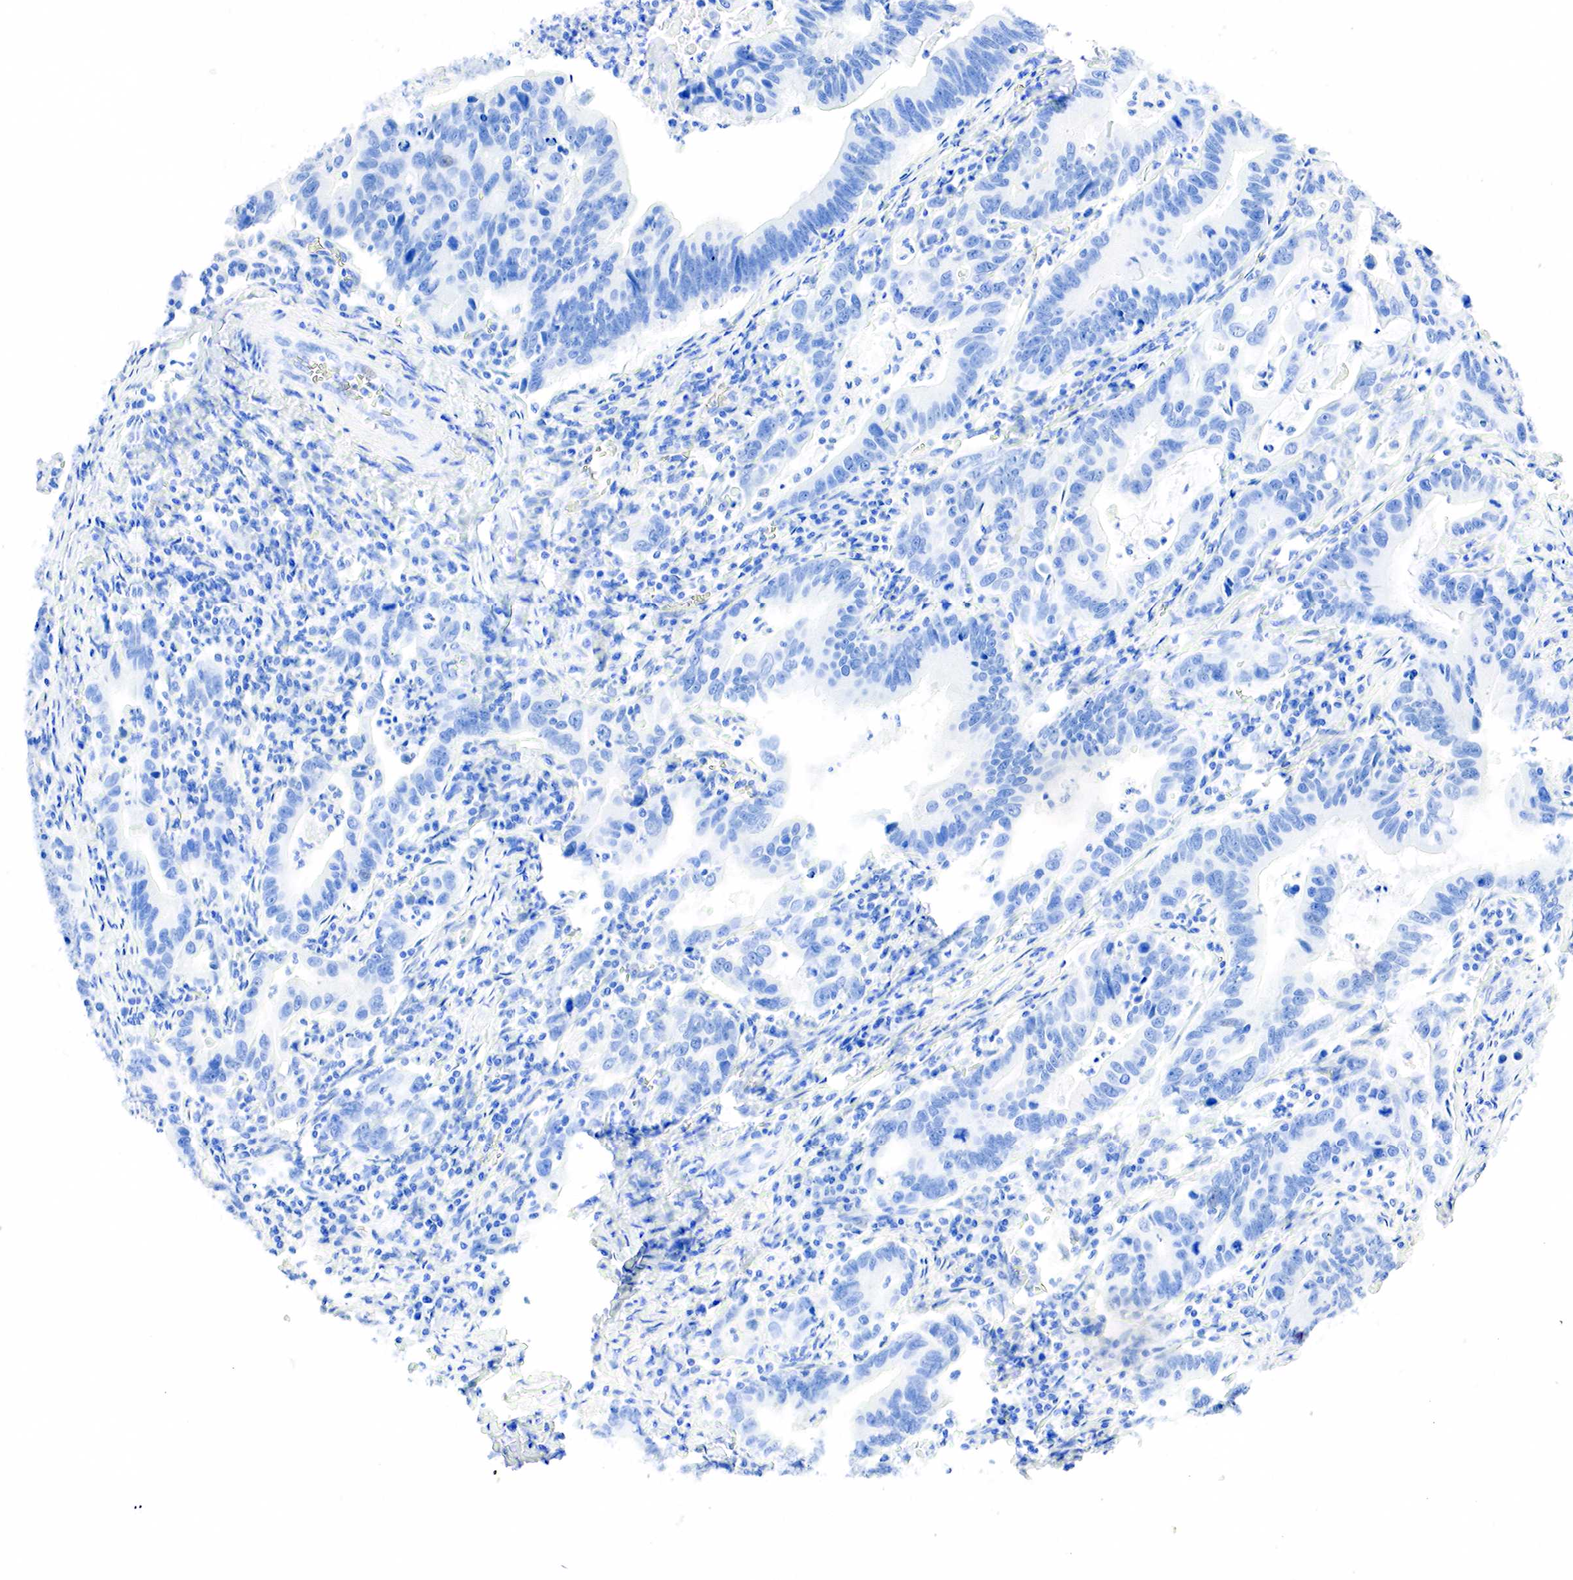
{"staining": {"intensity": "negative", "quantity": "none", "location": "none"}, "tissue": "stomach cancer", "cell_type": "Tumor cells", "image_type": "cancer", "snomed": [{"axis": "morphology", "description": "Adenocarcinoma, NOS"}, {"axis": "topography", "description": "Stomach, upper"}], "caption": "A photomicrograph of stomach adenocarcinoma stained for a protein exhibits no brown staining in tumor cells.", "gene": "PTH", "patient": {"sex": "male", "age": 63}}